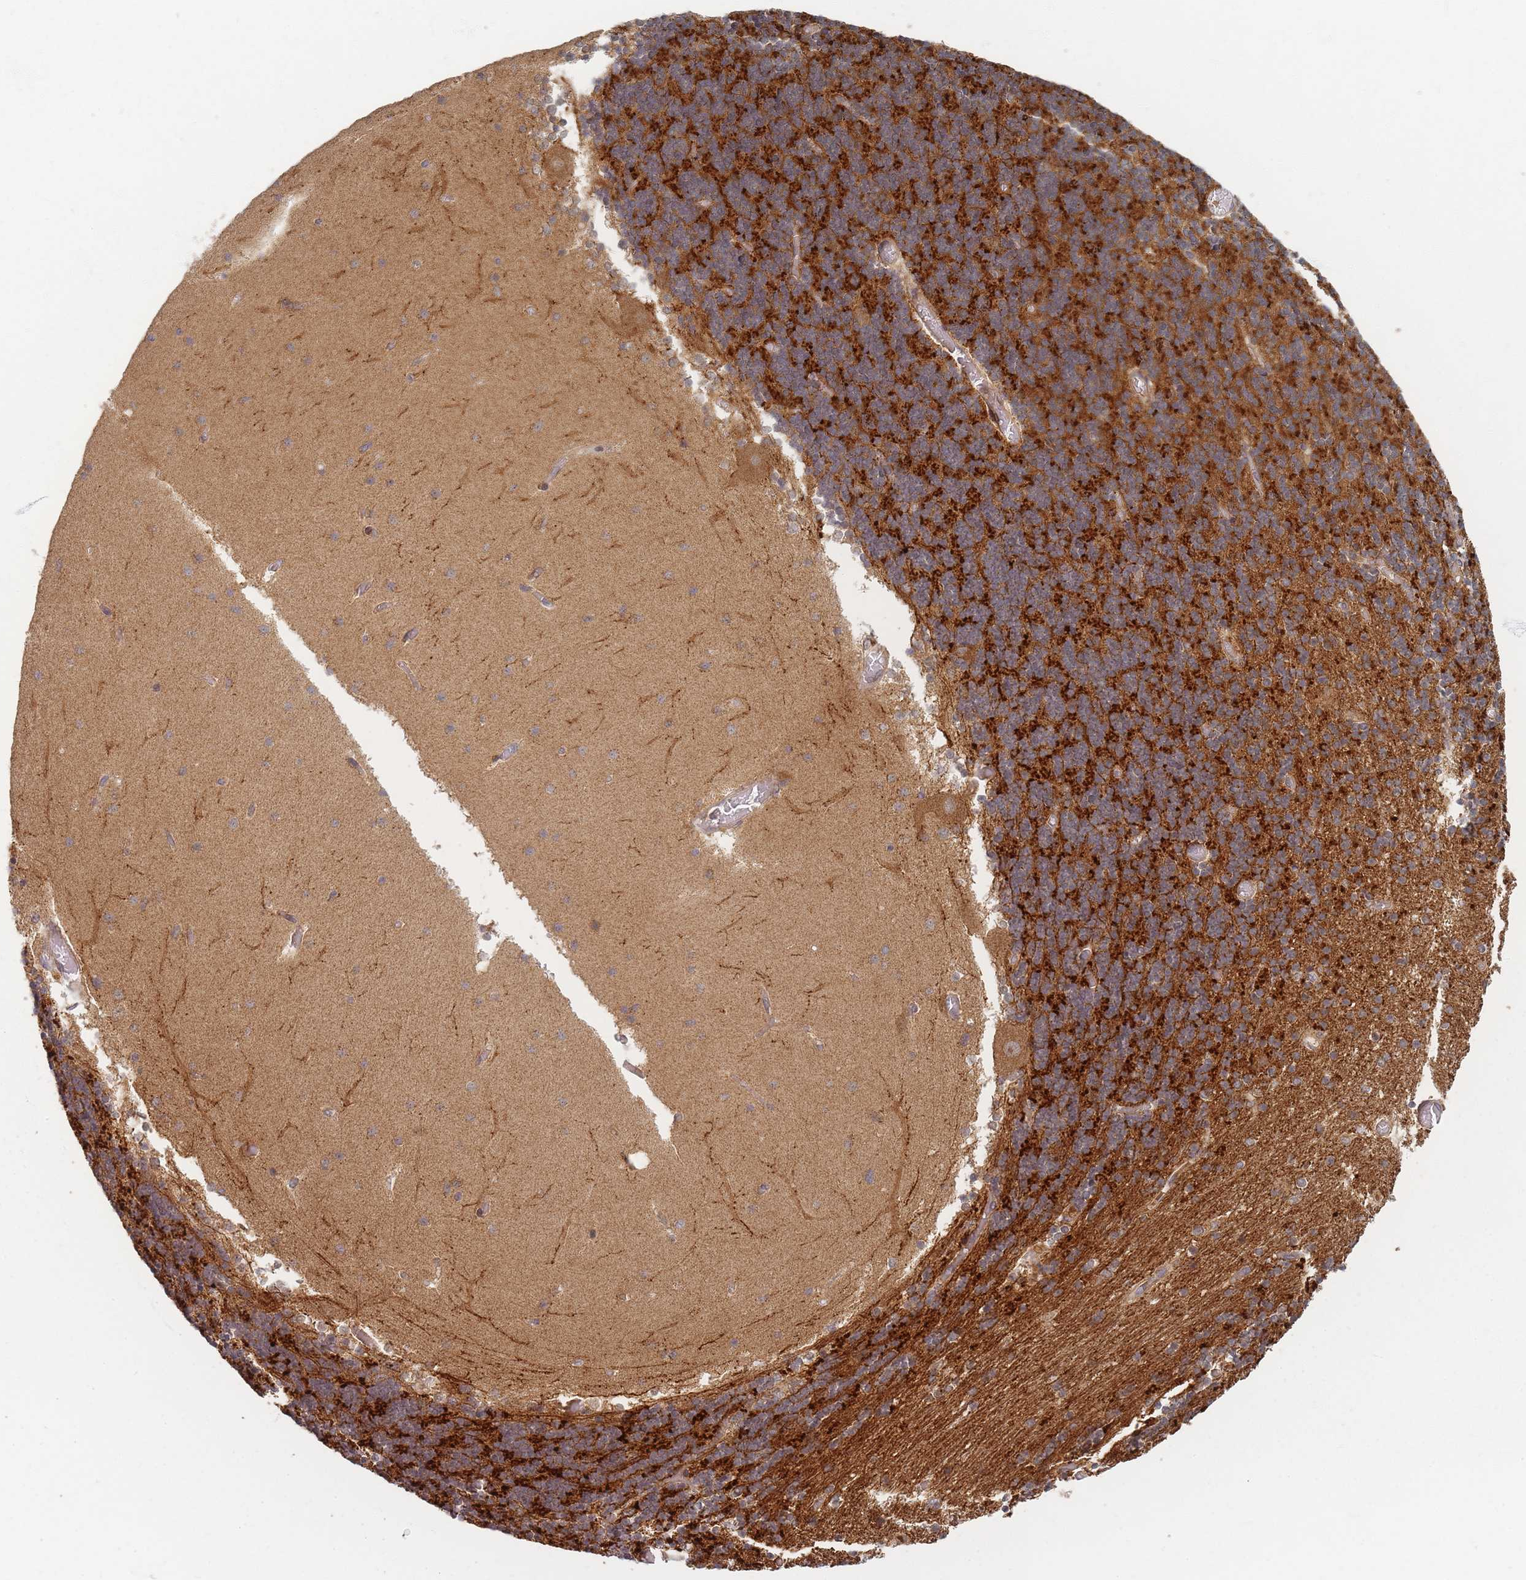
{"staining": {"intensity": "strong", "quantity": ">75%", "location": "cytoplasmic/membranous"}, "tissue": "cerebellum", "cell_type": "Cells in granular layer", "image_type": "normal", "snomed": [{"axis": "morphology", "description": "Normal tissue, NOS"}, {"axis": "topography", "description": "Cerebellum"}], "caption": "A micrograph showing strong cytoplasmic/membranous expression in approximately >75% of cells in granular layer in benign cerebellum, as visualized by brown immunohistochemical staining.", "gene": "RADX", "patient": {"sex": "female", "age": 28}}